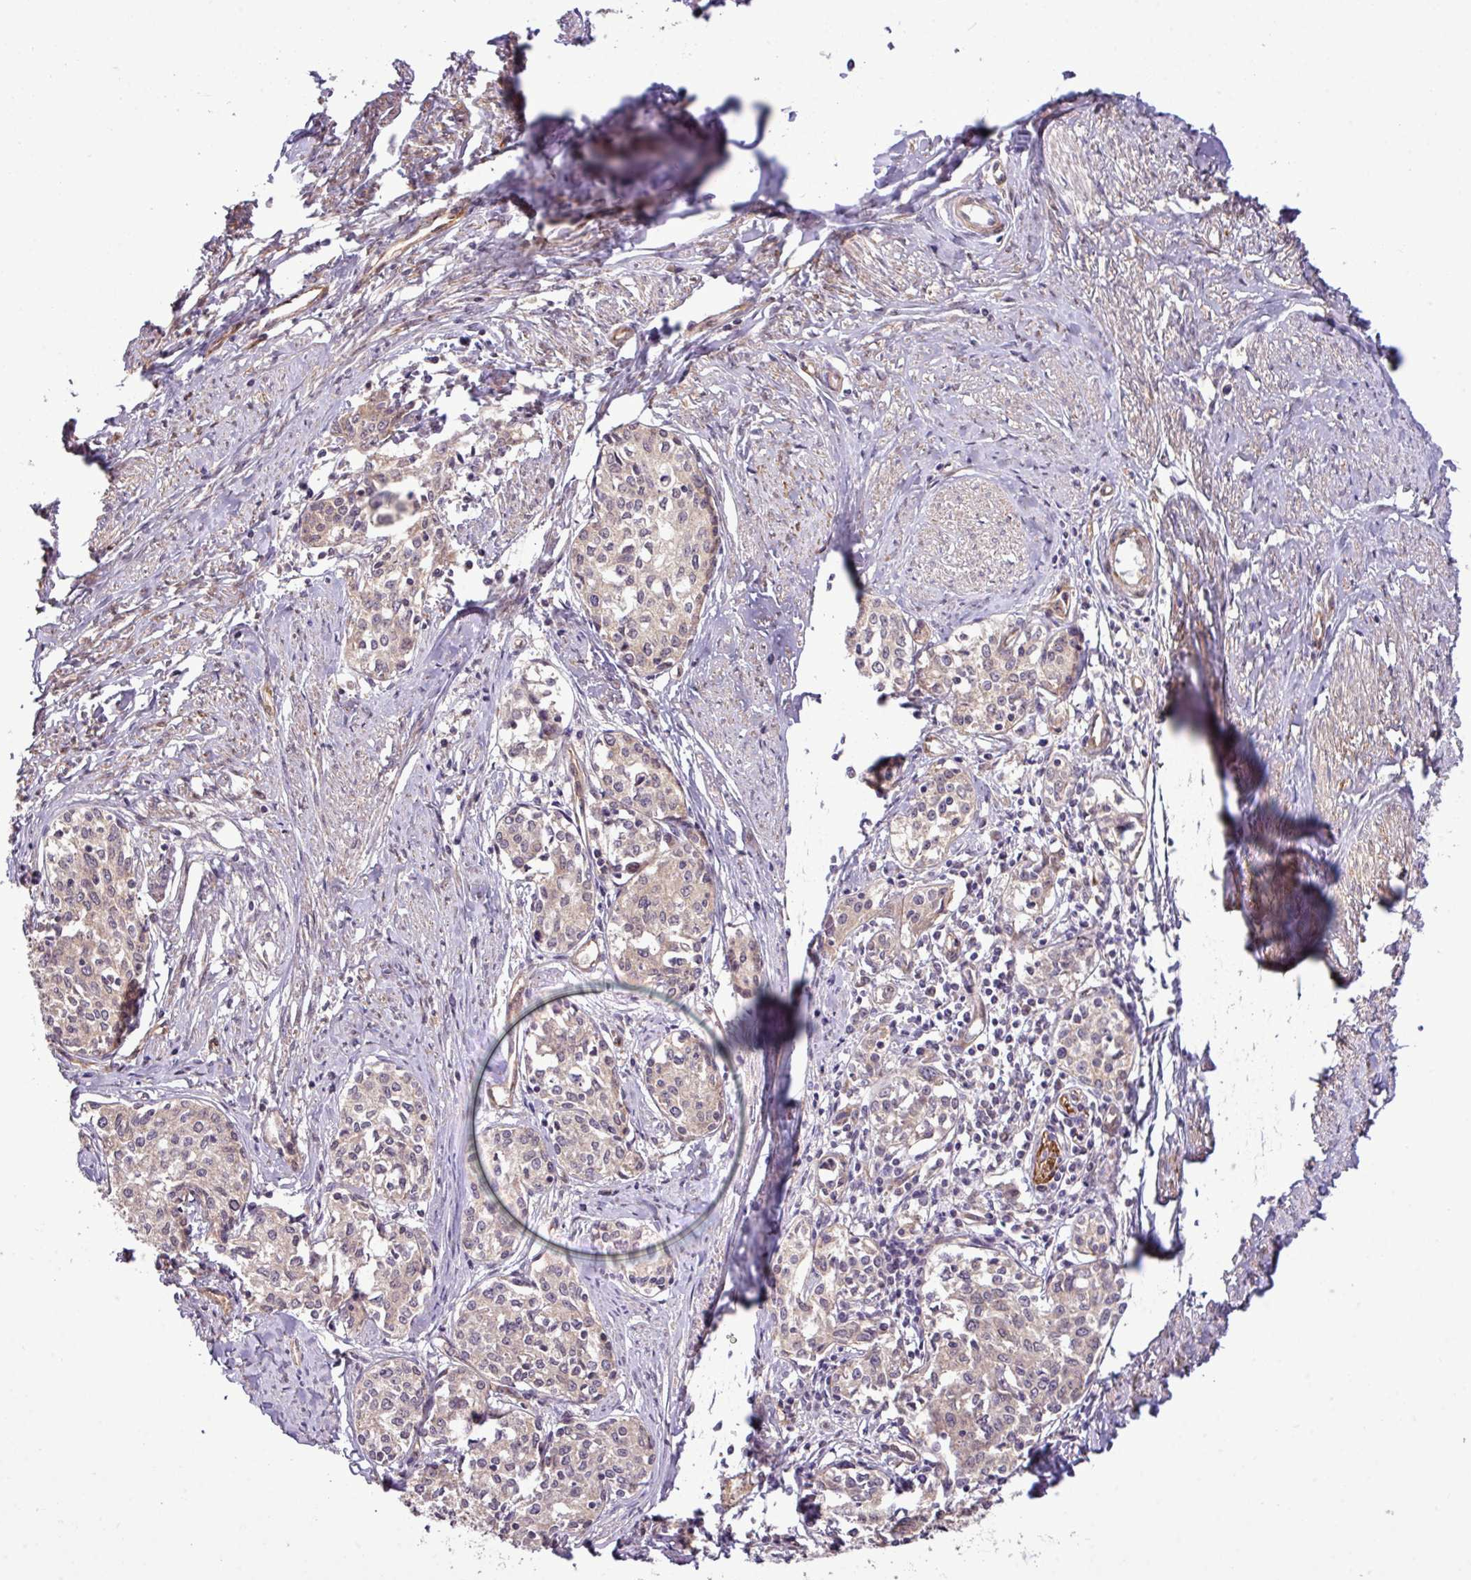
{"staining": {"intensity": "weak", "quantity": "25%-75%", "location": "cytoplasmic/membranous"}, "tissue": "cervical cancer", "cell_type": "Tumor cells", "image_type": "cancer", "snomed": [{"axis": "morphology", "description": "Squamous cell carcinoma, NOS"}, {"axis": "morphology", "description": "Adenocarcinoma, NOS"}, {"axis": "topography", "description": "Cervix"}], "caption": "DAB (3,3'-diaminobenzidine) immunohistochemical staining of cervical adenocarcinoma demonstrates weak cytoplasmic/membranous protein expression in approximately 25%-75% of tumor cells. Nuclei are stained in blue.", "gene": "XIAP", "patient": {"sex": "female", "age": 52}}